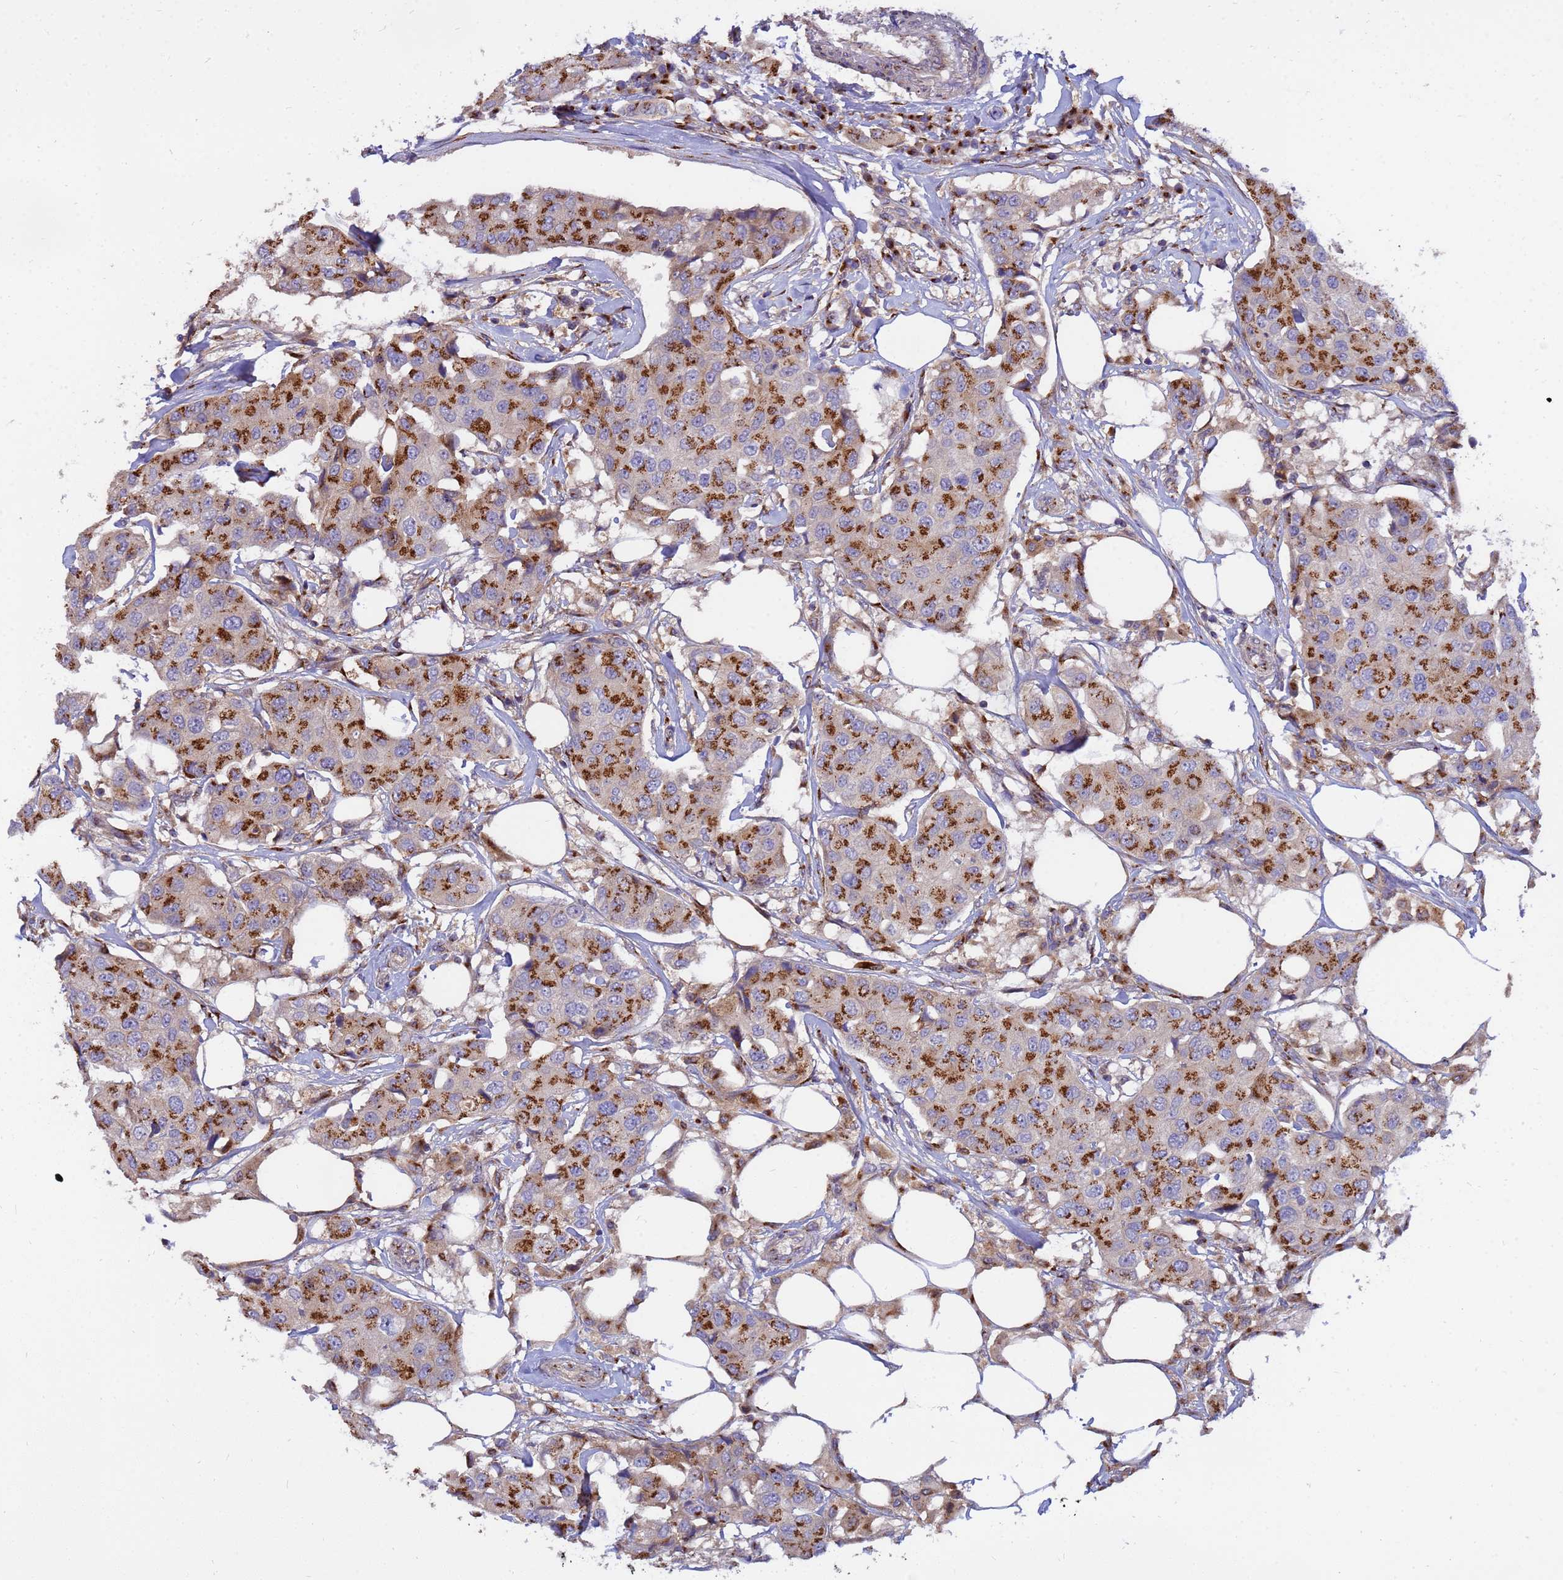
{"staining": {"intensity": "strong", "quantity": ">75%", "location": "cytoplasmic/membranous"}, "tissue": "breast cancer", "cell_type": "Tumor cells", "image_type": "cancer", "snomed": [{"axis": "morphology", "description": "Duct carcinoma"}, {"axis": "topography", "description": "Breast"}], "caption": "Brown immunohistochemical staining in human breast invasive ductal carcinoma shows strong cytoplasmic/membranous expression in approximately >75% of tumor cells.", "gene": "HPS3", "patient": {"sex": "female", "age": 80}}